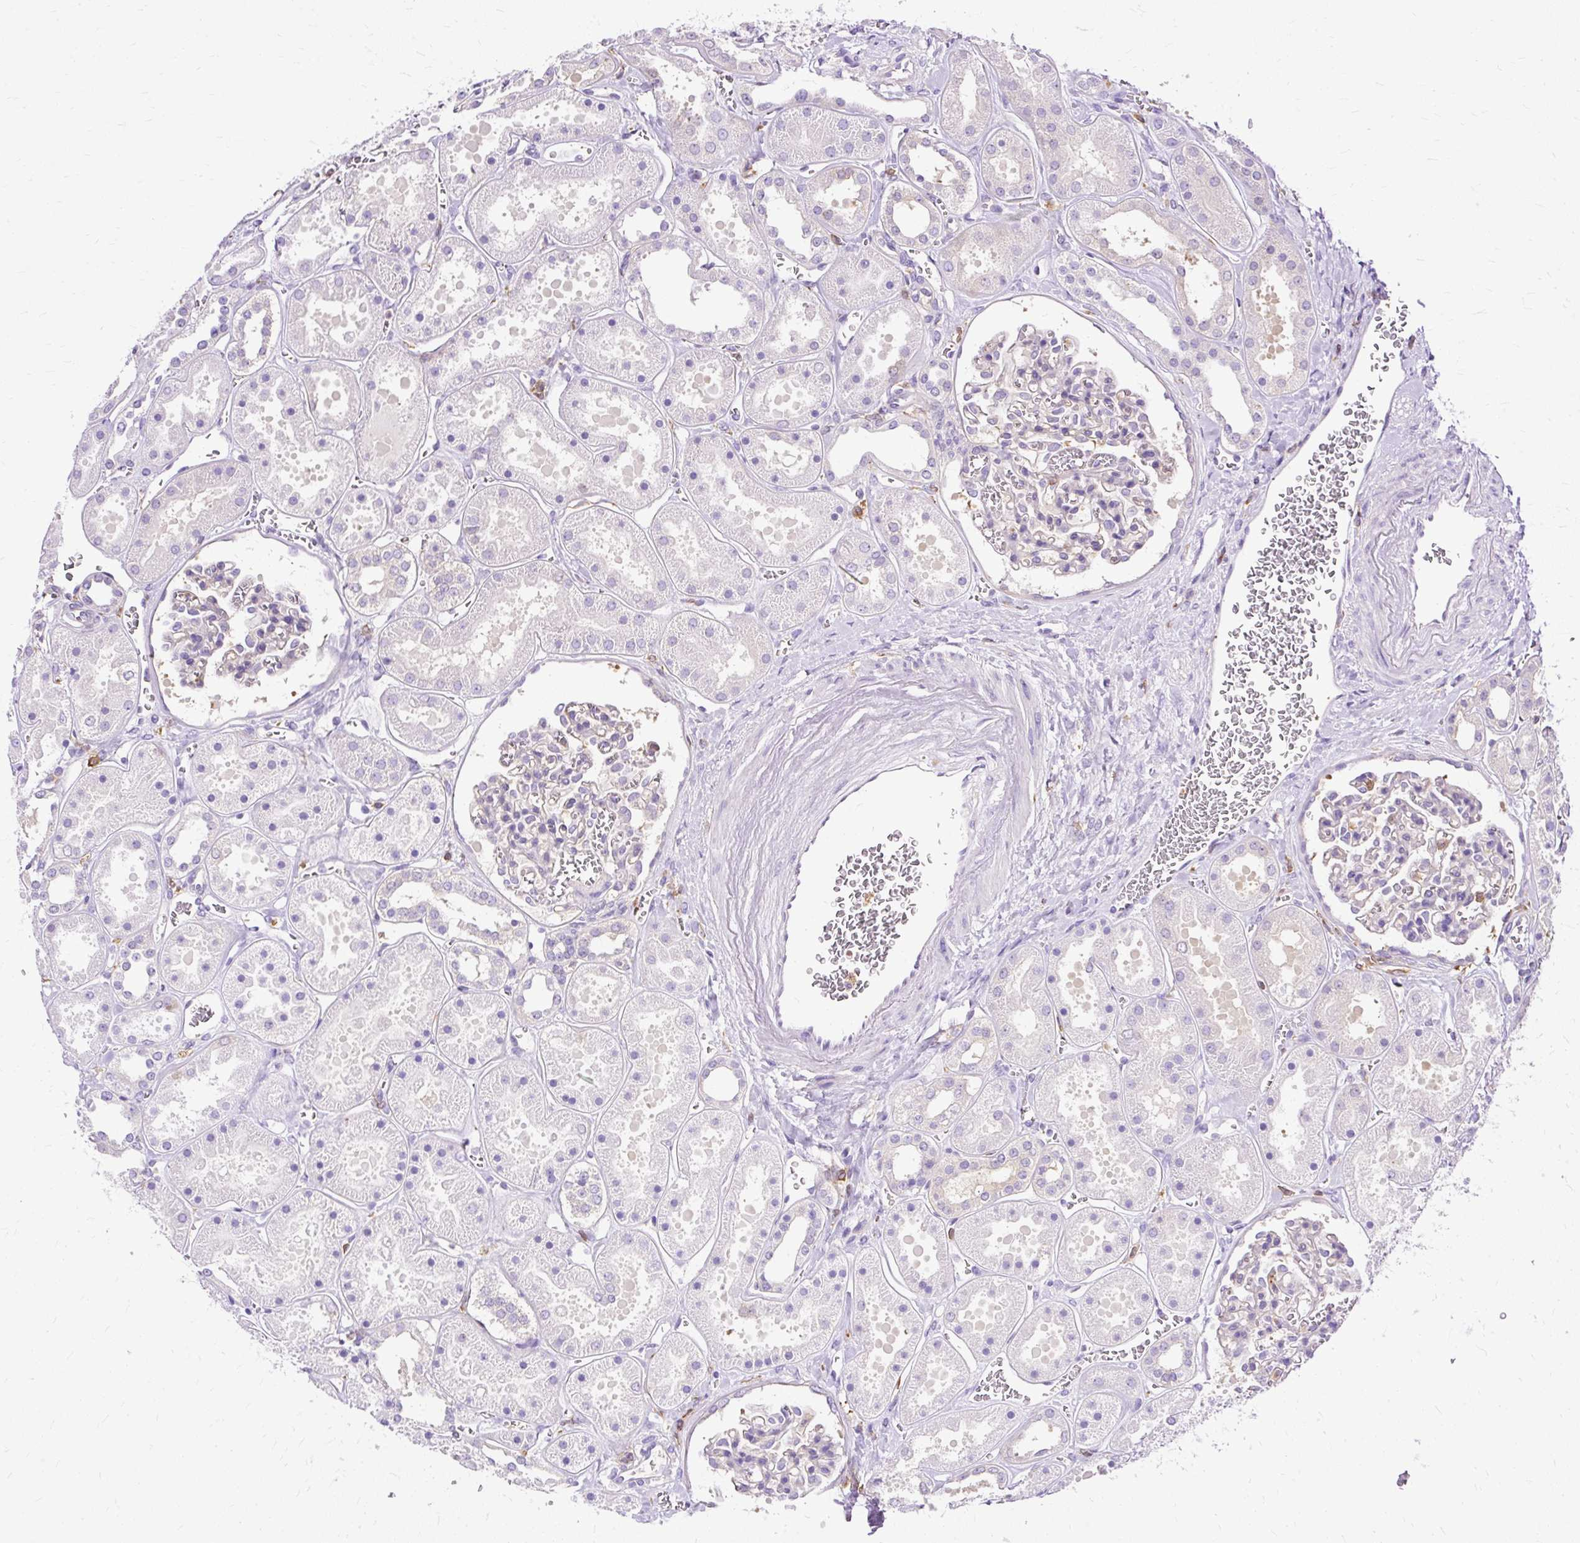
{"staining": {"intensity": "negative", "quantity": "none", "location": "none"}, "tissue": "kidney", "cell_type": "Cells in glomeruli", "image_type": "normal", "snomed": [{"axis": "morphology", "description": "Normal tissue, NOS"}, {"axis": "topography", "description": "Kidney"}], "caption": "This is an IHC histopathology image of benign human kidney. There is no positivity in cells in glomeruli.", "gene": "TWF2", "patient": {"sex": "female", "age": 41}}